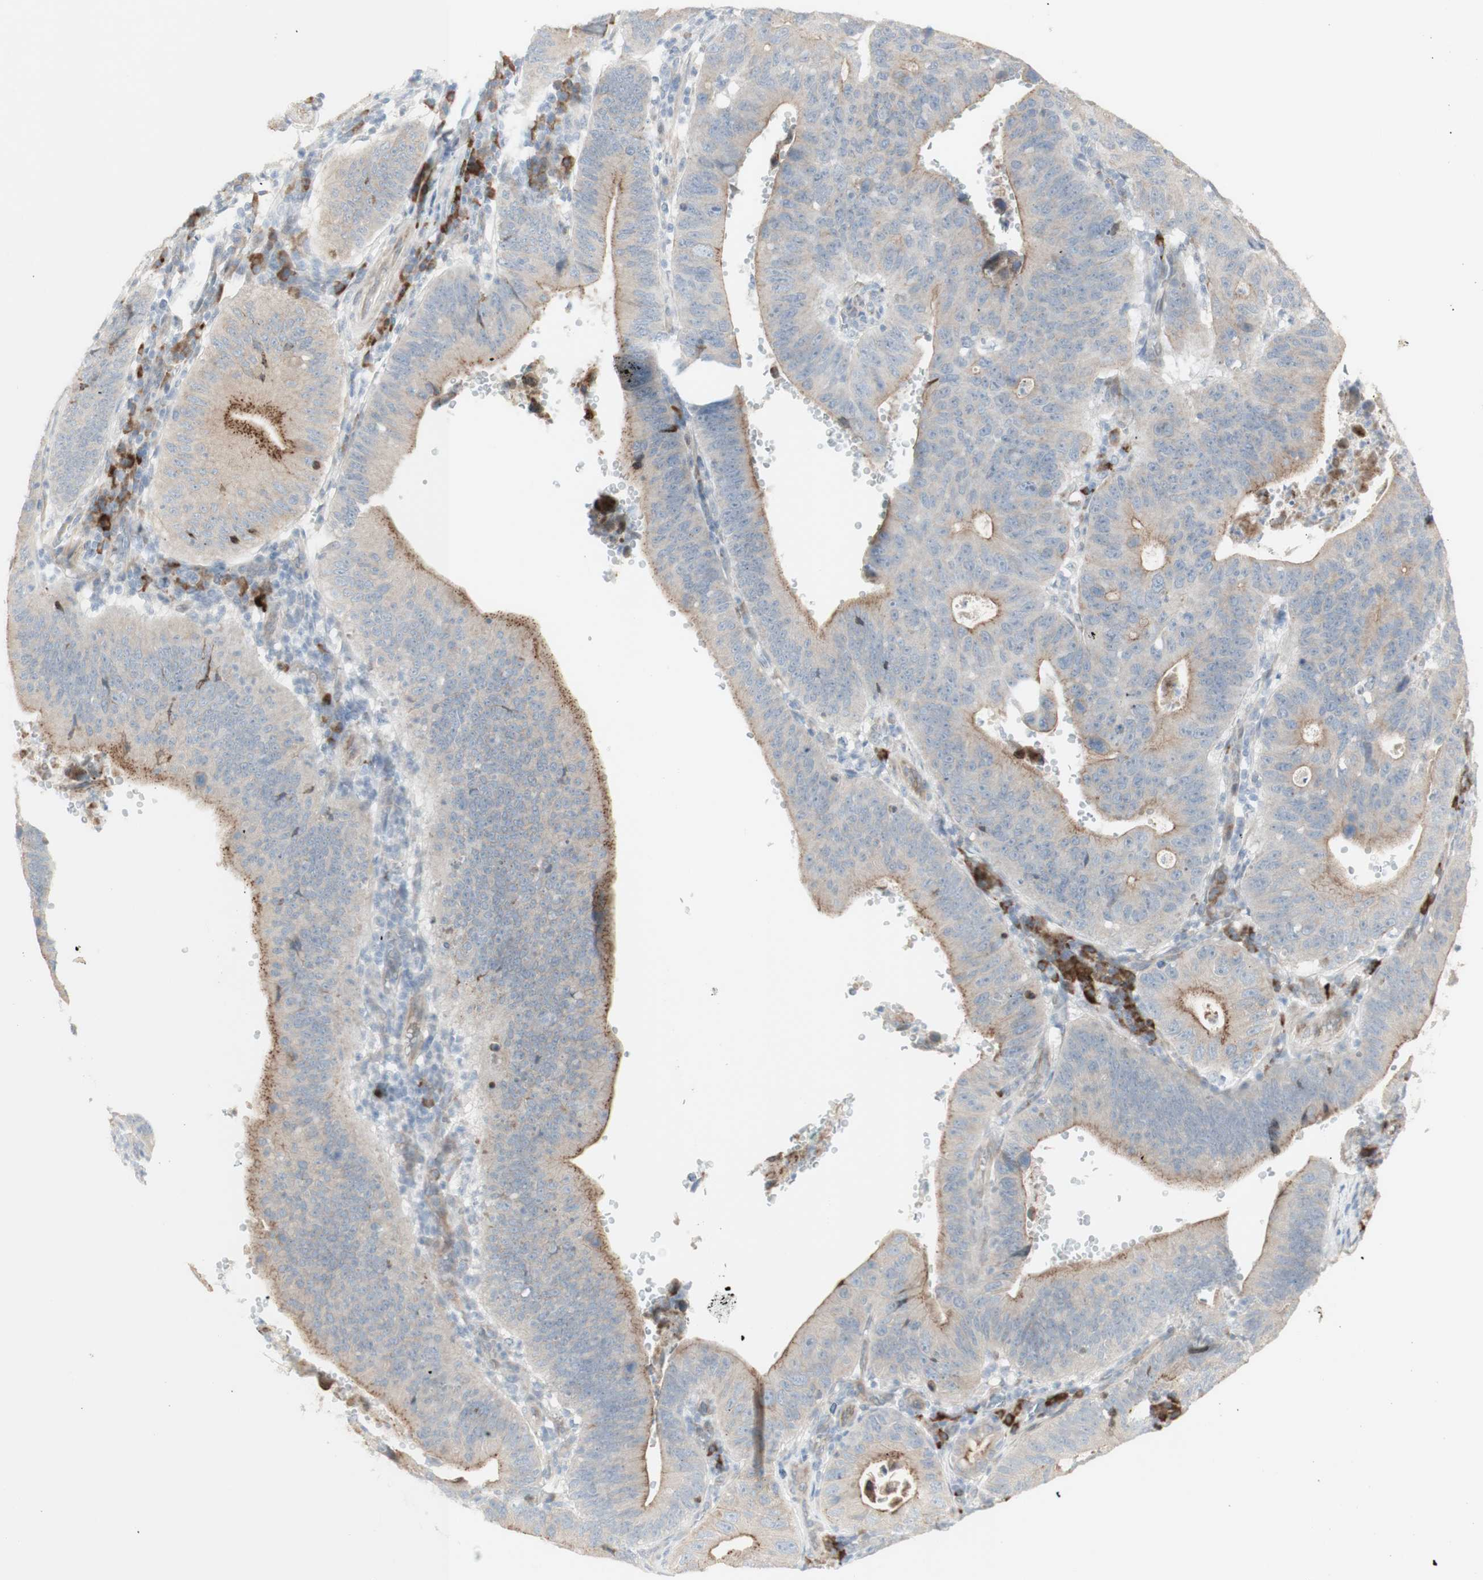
{"staining": {"intensity": "moderate", "quantity": "25%-75%", "location": "cytoplasmic/membranous"}, "tissue": "stomach cancer", "cell_type": "Tumor cells", "image_type": "cancer", "snomed": [{"axis": "morphology", "description": "Adenocarcinoma, NOS"}, {"axis": "topography", "description": "Stomach"}], "caption": "This image shows immunohistochemistry staining of human adenocarcinoma (stomach), with medium moderate cytoplasmic/membranous positivity in approximately 25%-75% of tumor cells.", "gene": "NDST4", "patient": {"sex": "male", "age": 59}}